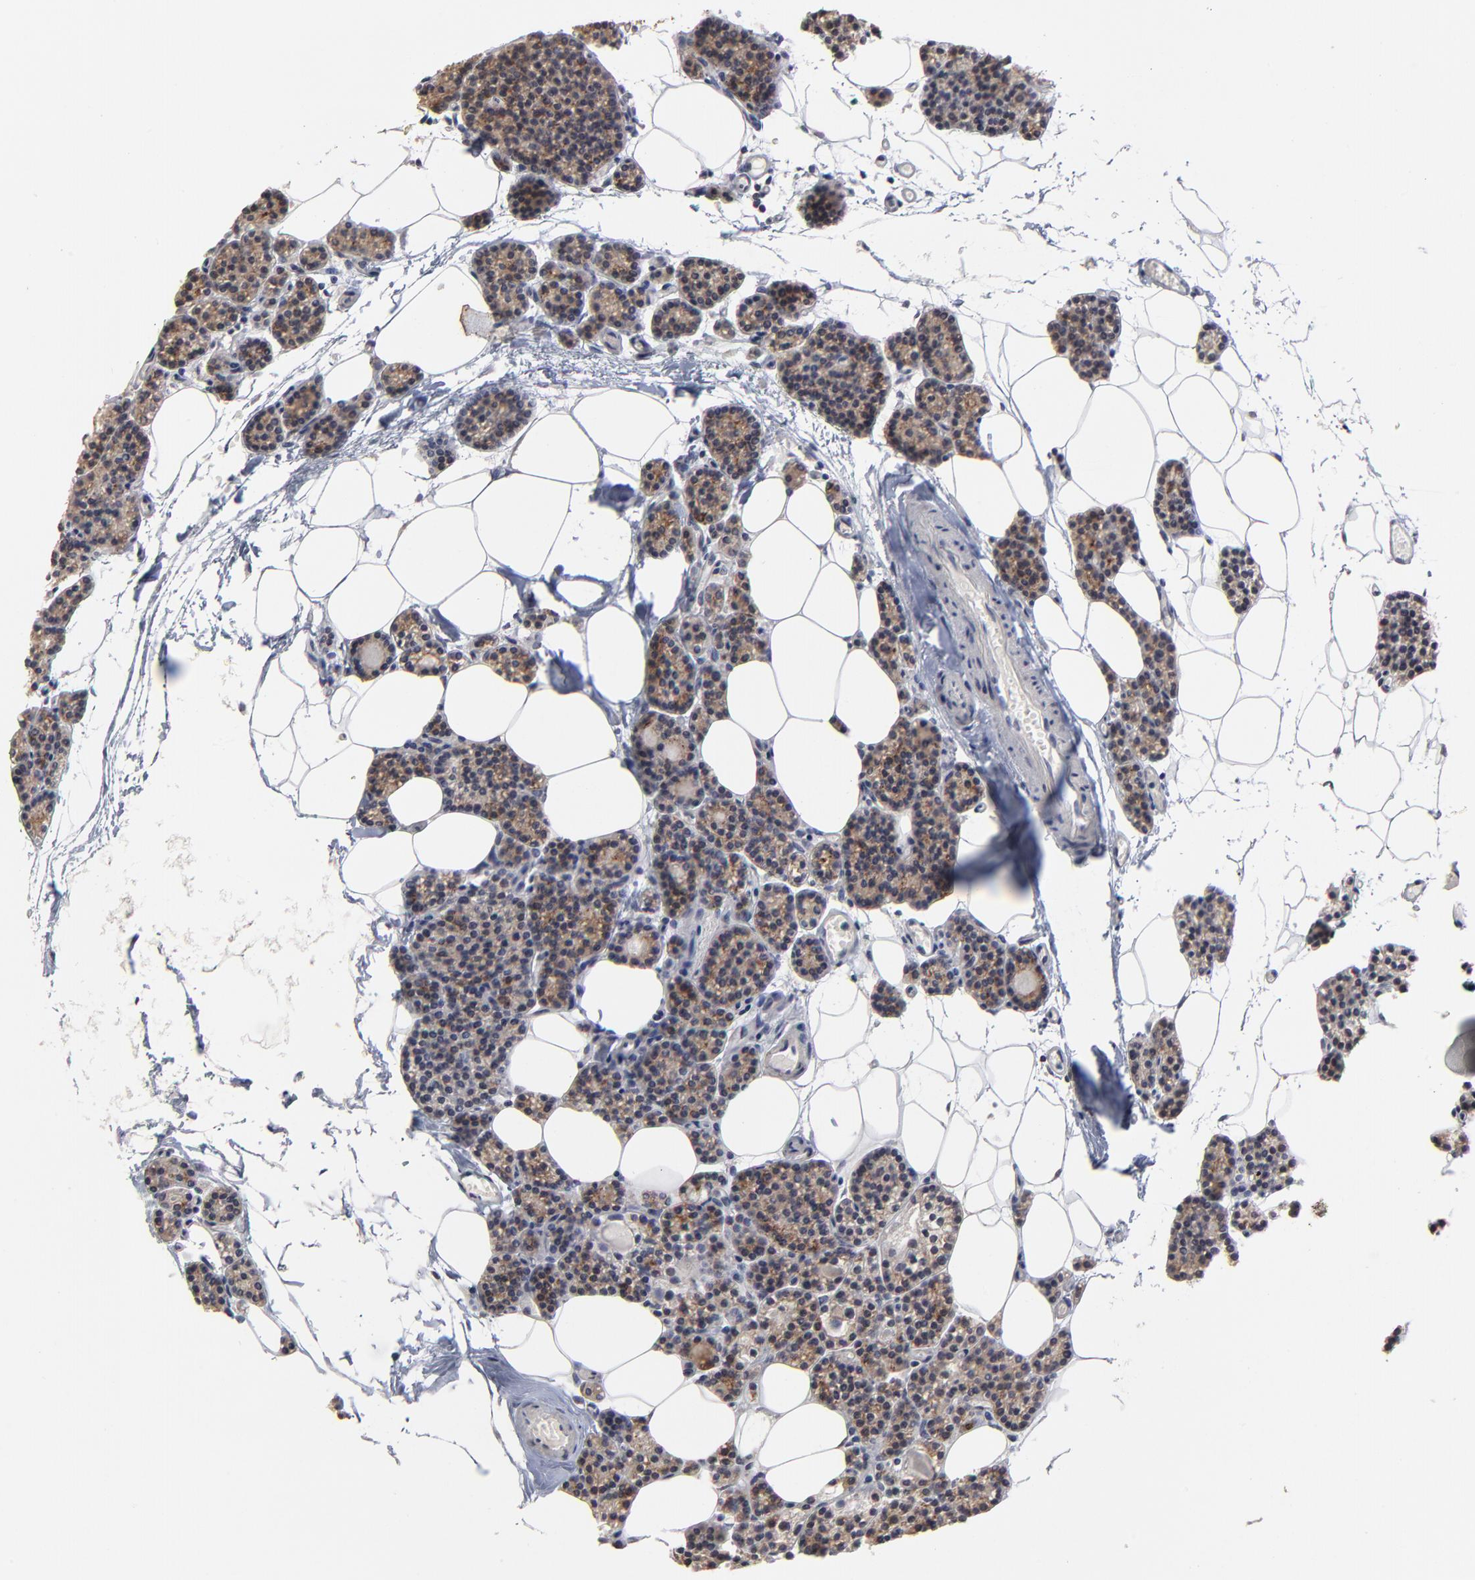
{"staining": {"intensity": "moderate", "quantity": "25%-75%", "location": "cytoplasmic/membranous"}, "tissue": "parathyroid gland", "cell_type": "Glandular cells", "image_type": "normal", "snomed": [{"axis": "morphology", "description": "Normal tissue, NOS"}, {"axis": "topography", "description": "Parathyroid gland"}], "caption": "Immunohistochemistry (IHC) photomicrograph of unremarkable parathyroid gland: parathyroid gland stained using immunohistochemistry (IHC) displays medium levels of moderate protein expression localized specifically in the cytoplasmic/membranous of glandular cells, appearing as a cytoplasmic/membranous brown color.", "gene": "MAGEA10", "patient": {"sex": "female", "age": 66}}